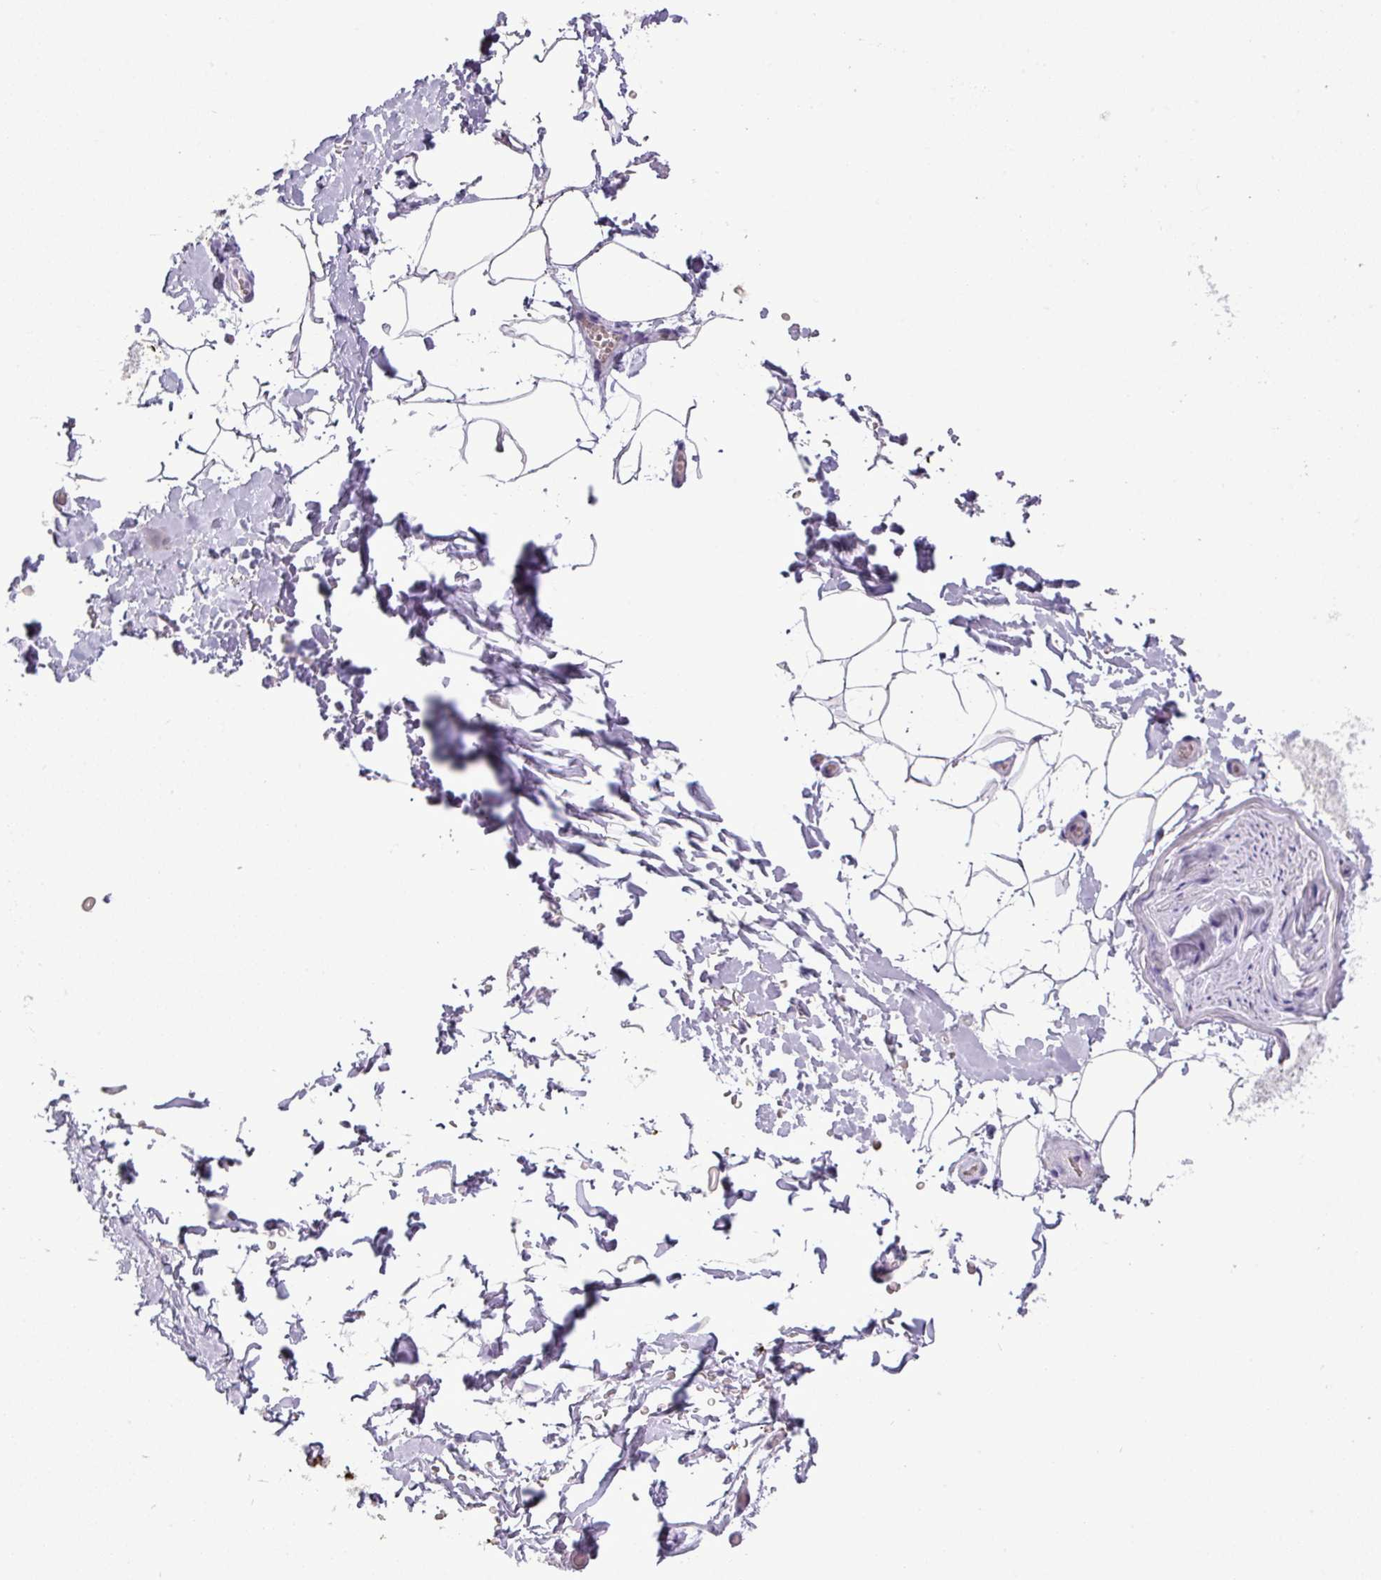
{"staining": {"intensity": "negative", "quantity": "none", "location": "none"}, "tissue": "adipose tissue", "cell_type": "Adipocytes", "image_type": "normal", "snomed": [{"axis": "morphology", "description": "Normal tissue, NOS"}, {"axis": "topography", "description": "Vascular tissue"}, {"axis": "topography", "description": "Peripheral nerve tissue"}], "caption": "Histopathology image shows no protein staining in adipocytes of normal adipose tissue.", "gene": "GSTA1", "patient": {"sex": "male", "age": 41}}